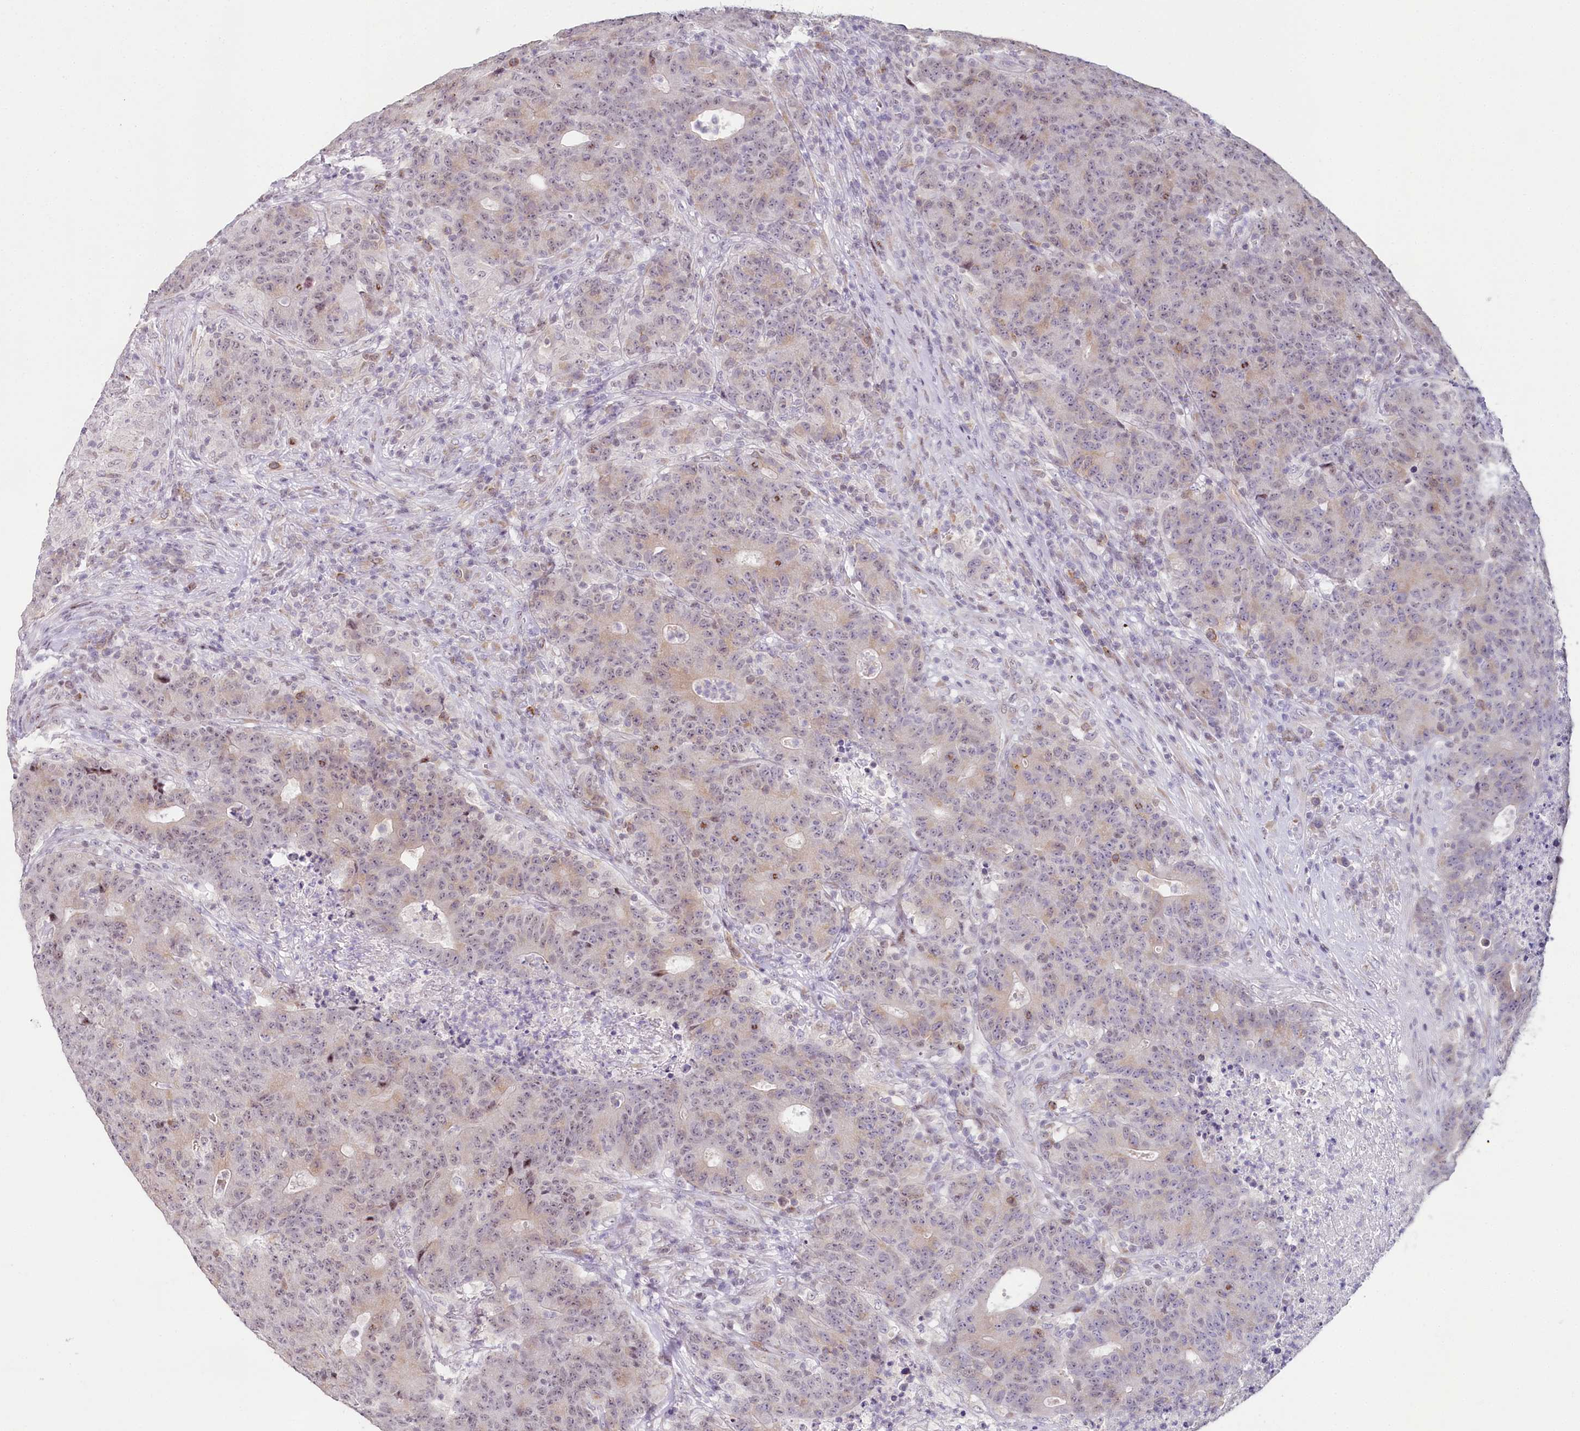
{"staining": {"intensity": "weak", "quantity": "25%-75%", "location": "cytoplasmic/membranous,nuclear"}, "tissue": "colorectal cancer", "cell_type": "Tumor cells", "image_type": "cancer", "snomed": [{"axis": "morphology", "description": "Adenocarcinoma, NOS"}, {"axis": "topography", "description": "Colon"}], "caption": "A high-resolution image shows immunohistochemistry (IHC) staining of colorectal adenocarcinoma, which reveals weak cytoplasmic/membranous and nuclear positivity in approximately 25%-75% of tumor cells. The staining is performed using DAB (3,3'-diaminobenzidine) brown chromogen to label protein expression. The nuclei are counter-stained blue using hematoxylin.", "gene": "HPD", "patient": {"sex": "female", "age": 75}}